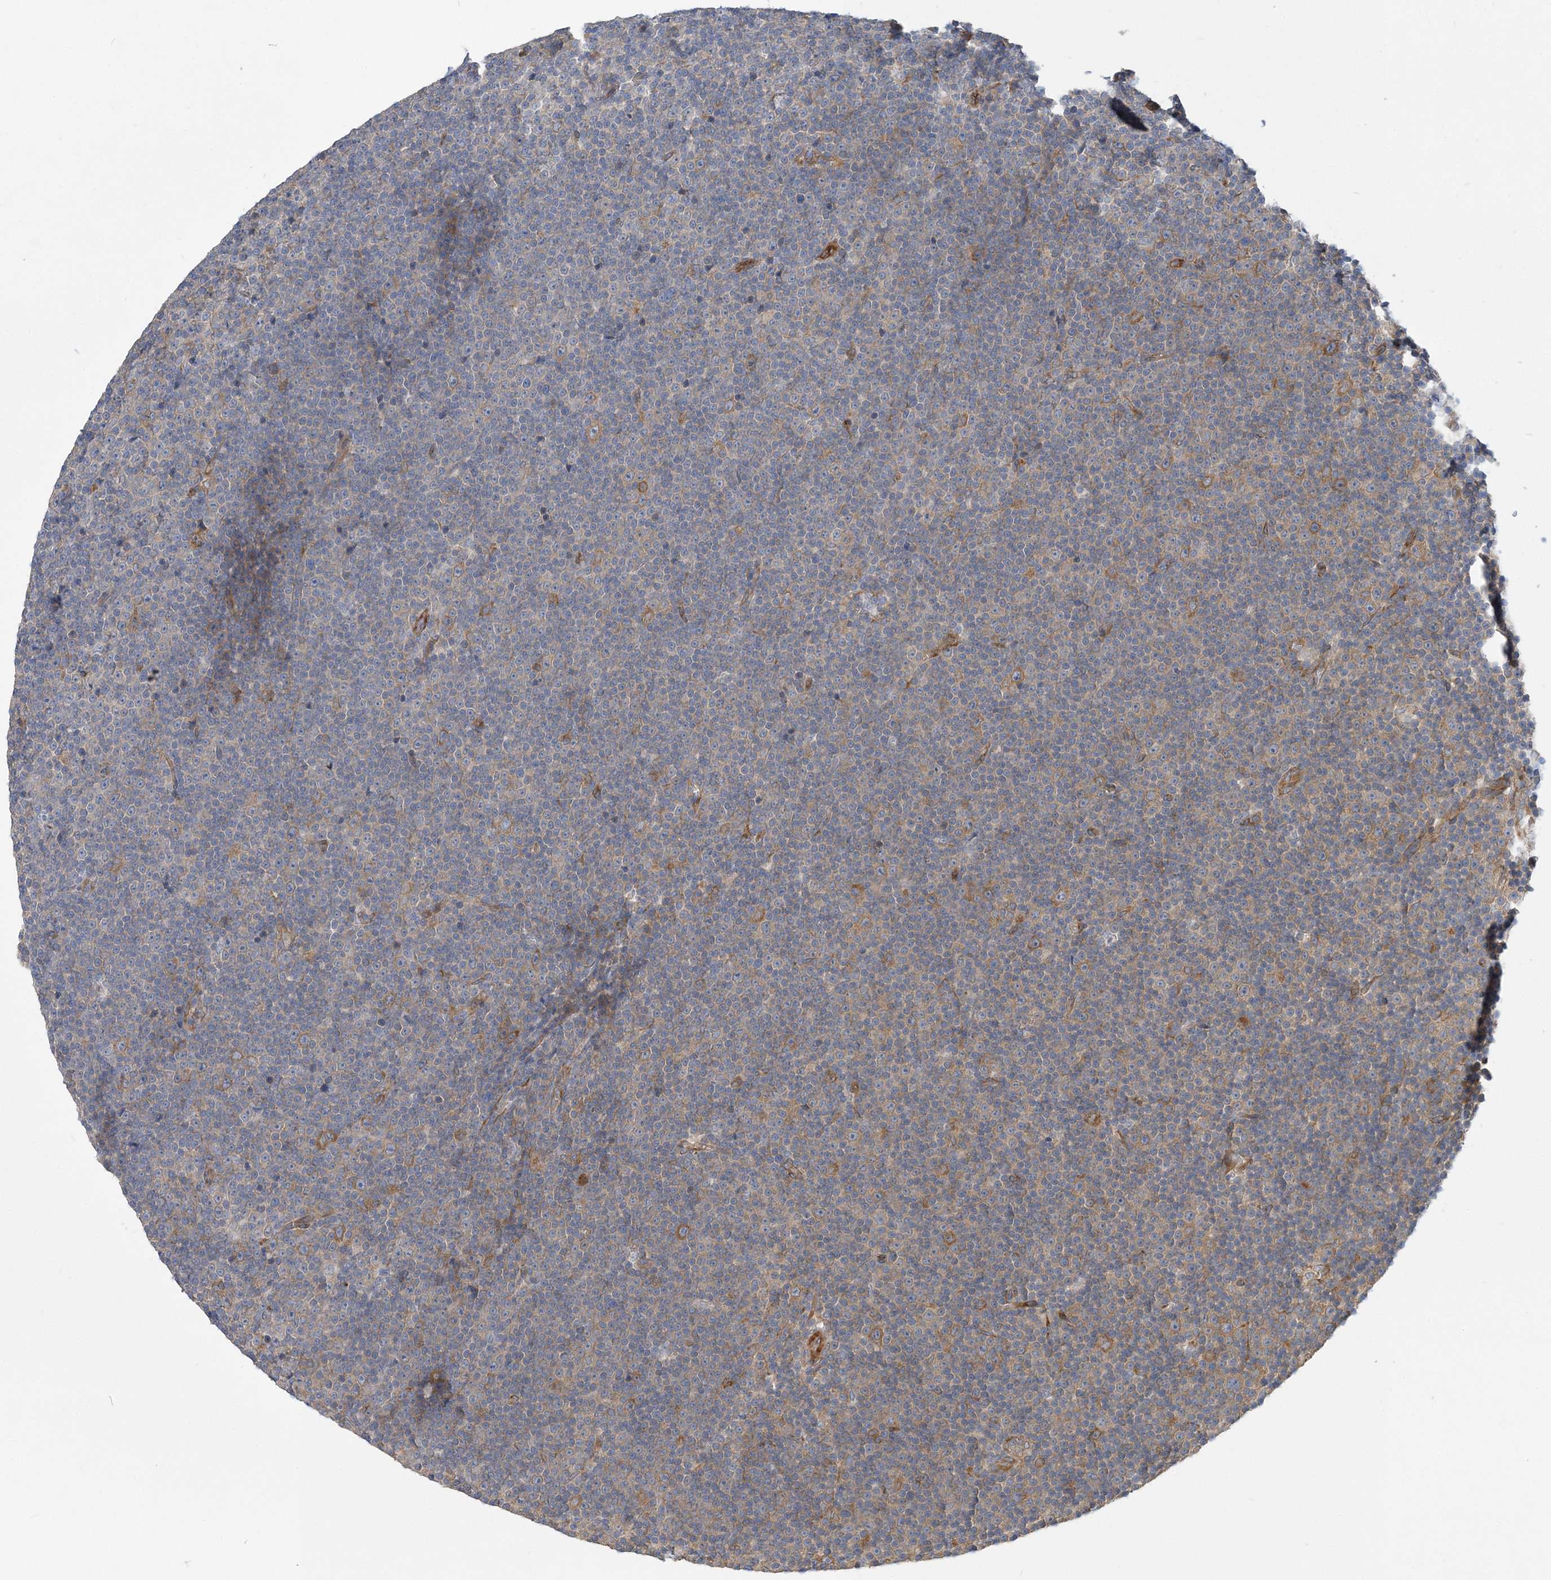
{"staining": {"intensity": "moderate", "quantity": "<25%", "location": "cytoplasmic/membranous"}, "tissue": "lymphoma", "cell_type": "Tumor cells", "image_type": "cancer", "snomed": [{"axis": "morphology", "description": "Malignant lymphoma, non-Hodgkin's type, Low grade"}, {"axis": "topography", "description": "Lymph node"}], "caption": "Protein staining of lymphoma tissue exhibits moderate cytoplasmic/membranous expression in about <25% of tumor cells.", "gene": "MAP4K5", "patient": {"sex": "female", "age": 67}}